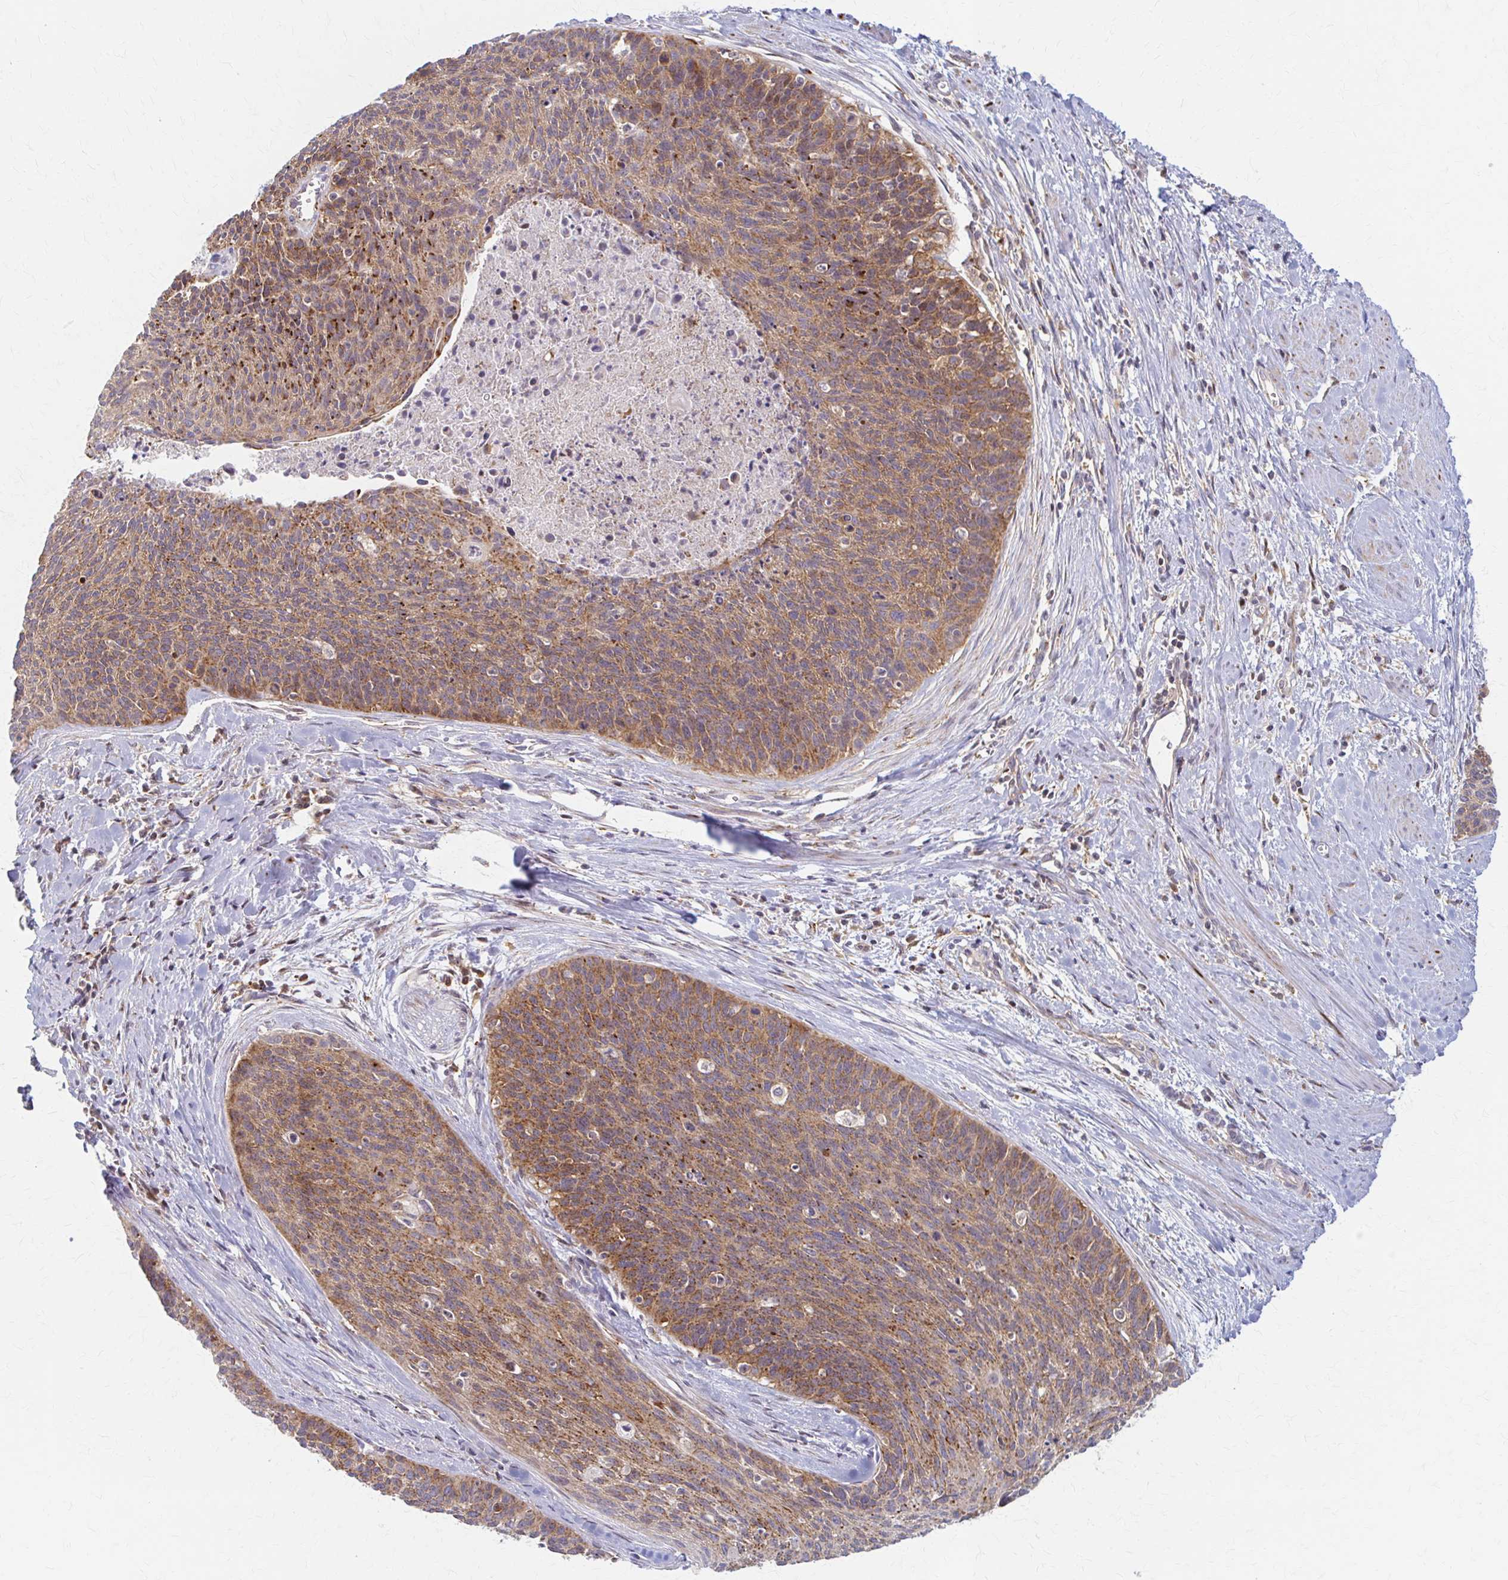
{"staining": {"intensity": "moderate", "quantity": ">75%", "location": "cytoplasmic/membranous"}, "tissue": "cervical cancer", "cell_type": "Tumor cells", "image_type": "cancer", "snomed": [{"axis": "morphology", "description": "Squamous cell carcinoma, NOS"}, {"axis": "topography", "description": "Cervix"}], "caption": "Immunohistochemistry photomicrograph of neoplastic tissue: cervical cancer (squamous cell carcinoma) stained using immunohistochemistry exhibits medium levels of moderate protein expression localized specifically in the cytoplasmic/membranous of tumor cells, appearing as a cytoplasmic/membranous brown color.", "gene": "ARHGAP35", "patient": {"sex": "female", "age": 55}}